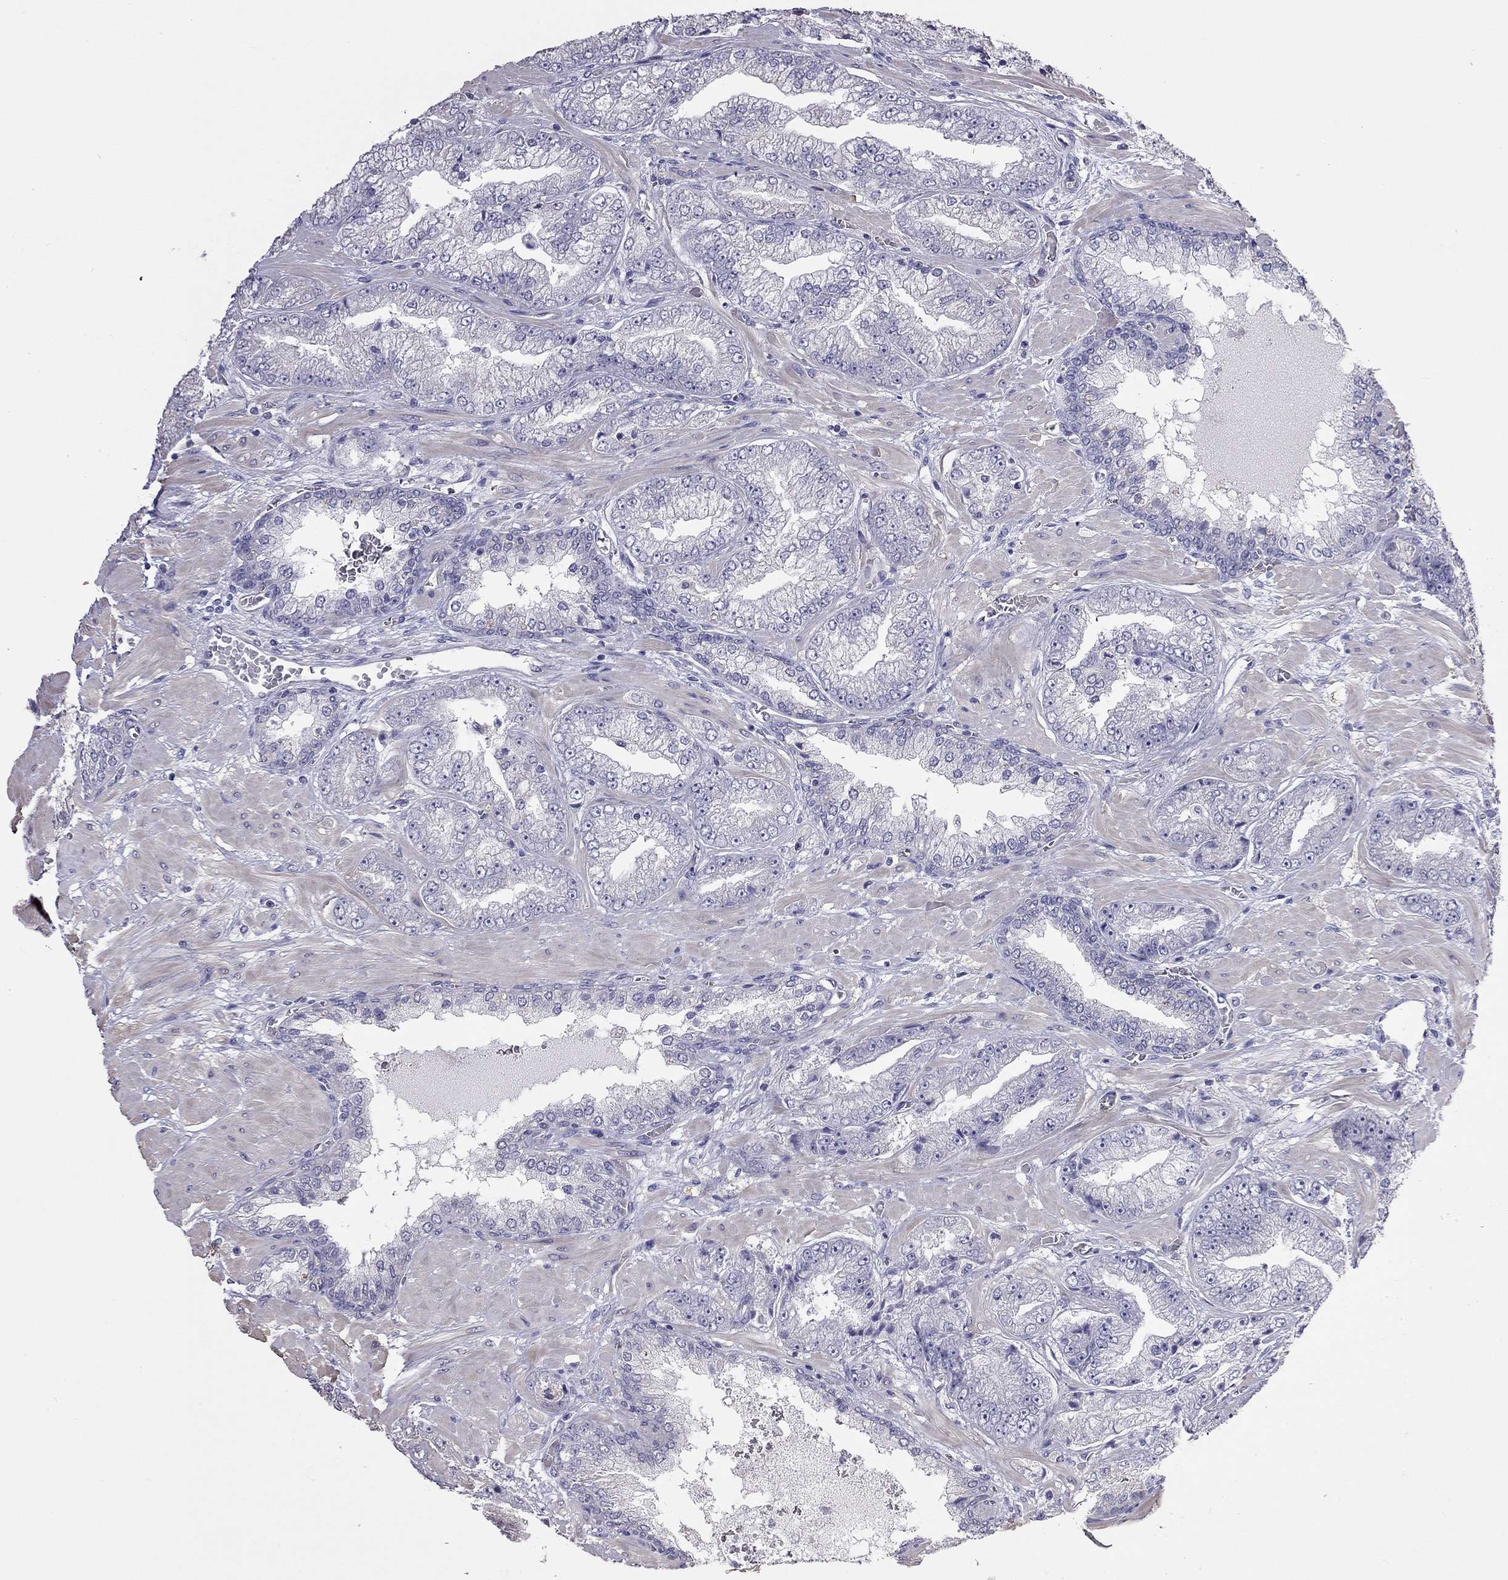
{"staining": {"intensity": "negative", "quantity": "none", "location": "none"}, "tissue": "prostate cancer", "cell_type": "Tumor cells", "image_type": "cancer", "snomed": [{"axis": "morphology", "description": "Adenocarcinoma, Low grade"}, {"axis": "topography", "description": "Prostate"}], "caption": "The photomicrograph displays no significant positivity in tumor cells of prostate cancer.", "gene": "FEZ1", "patient": {"sex": "male", "age": 57}}